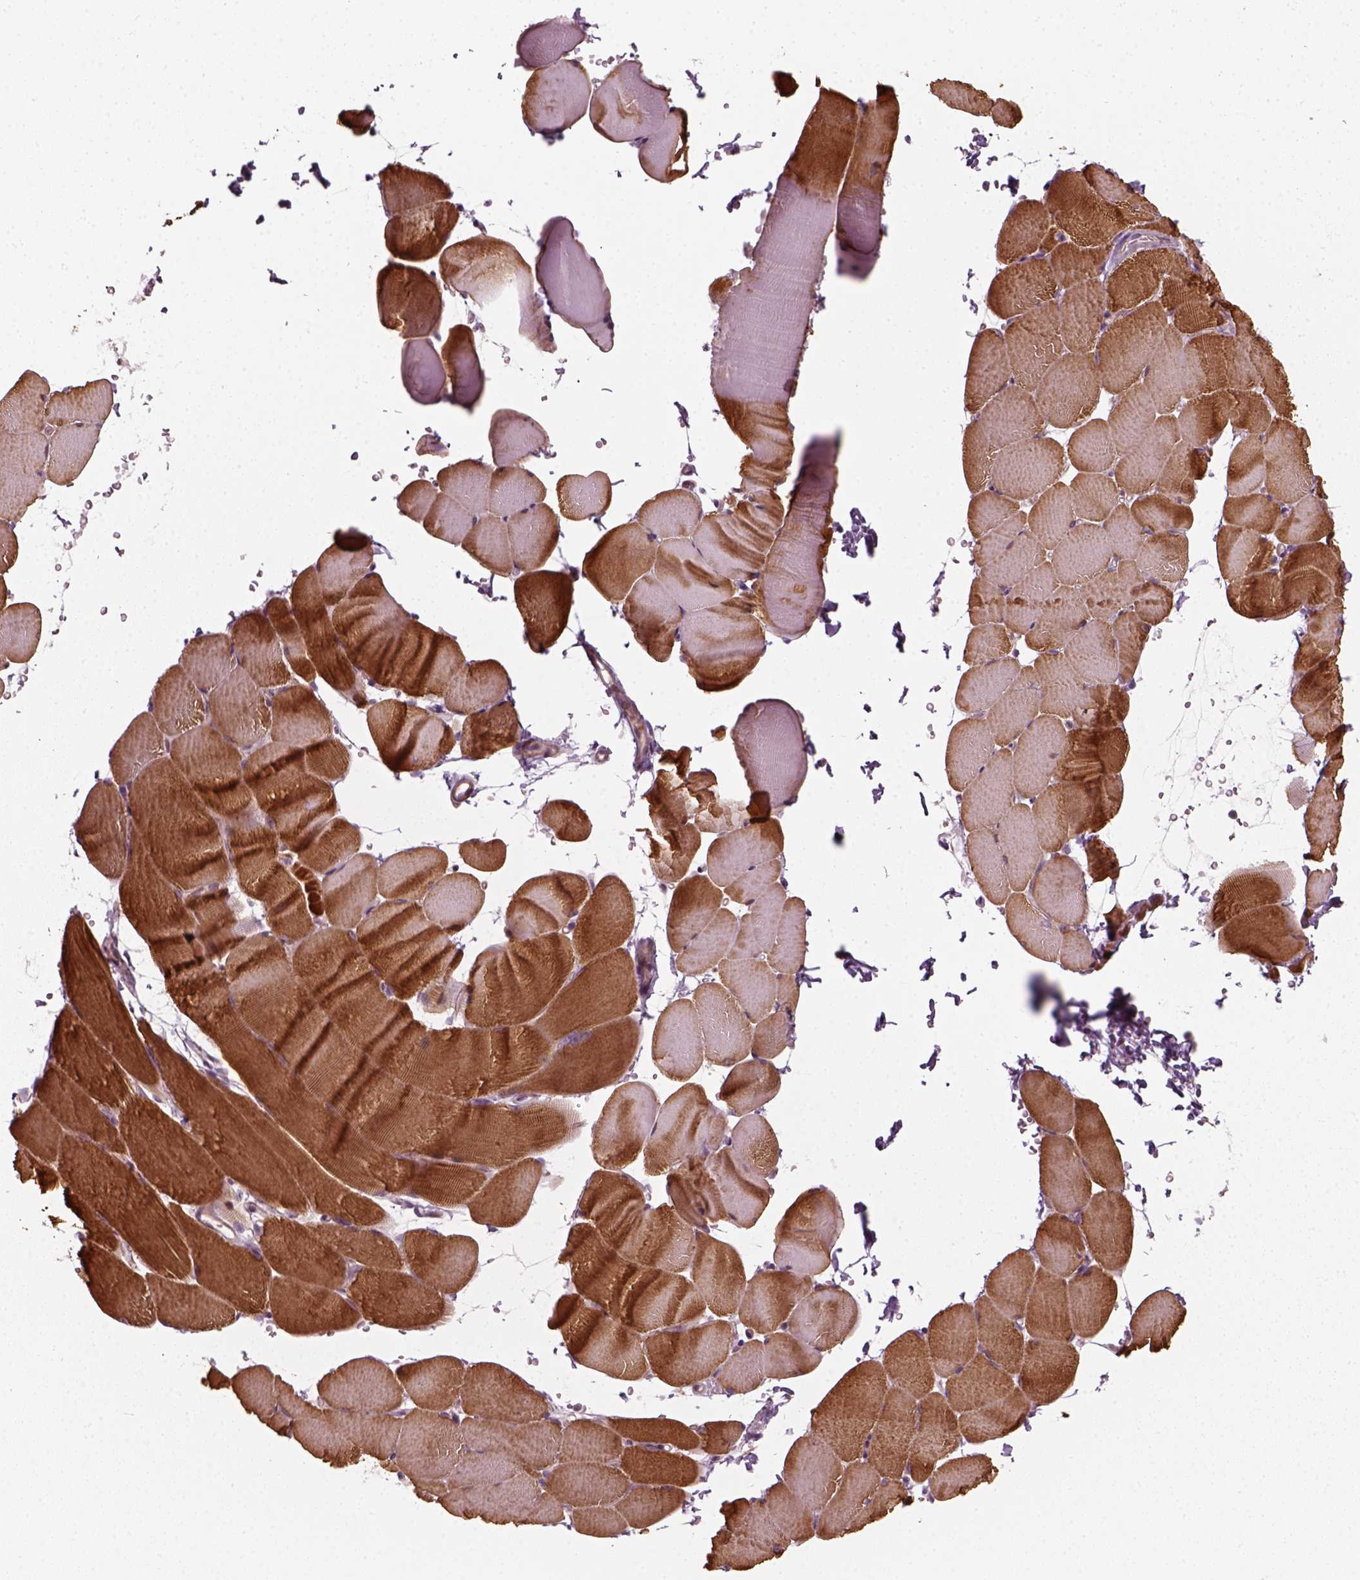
{"staining": {"intensity": "moderate", "quantity": ">75%", "location": "cytoplasmic/membranous"}, "tissue": "skeletal muscle", "cell_type": "Myocytes", "image_type": "normal", "snomed": [{"axis": "morphology", "description": "Normal tissue, NOS"}, {"axis": "topography", "description": "Skeletal muscle"}], "caption": "Immunohistochemistry (DAB) staining of normal human skeletal muscle shows moderate cytoplasmic/membranous protein expression in about >75% of myocytes. (DAB (3,3'-diaminobenzidine) = brown stain, brightfield microscopy at high magnification).", "gene": "DNASE1L1", "patient": {"sex": "female", "age": 37}}